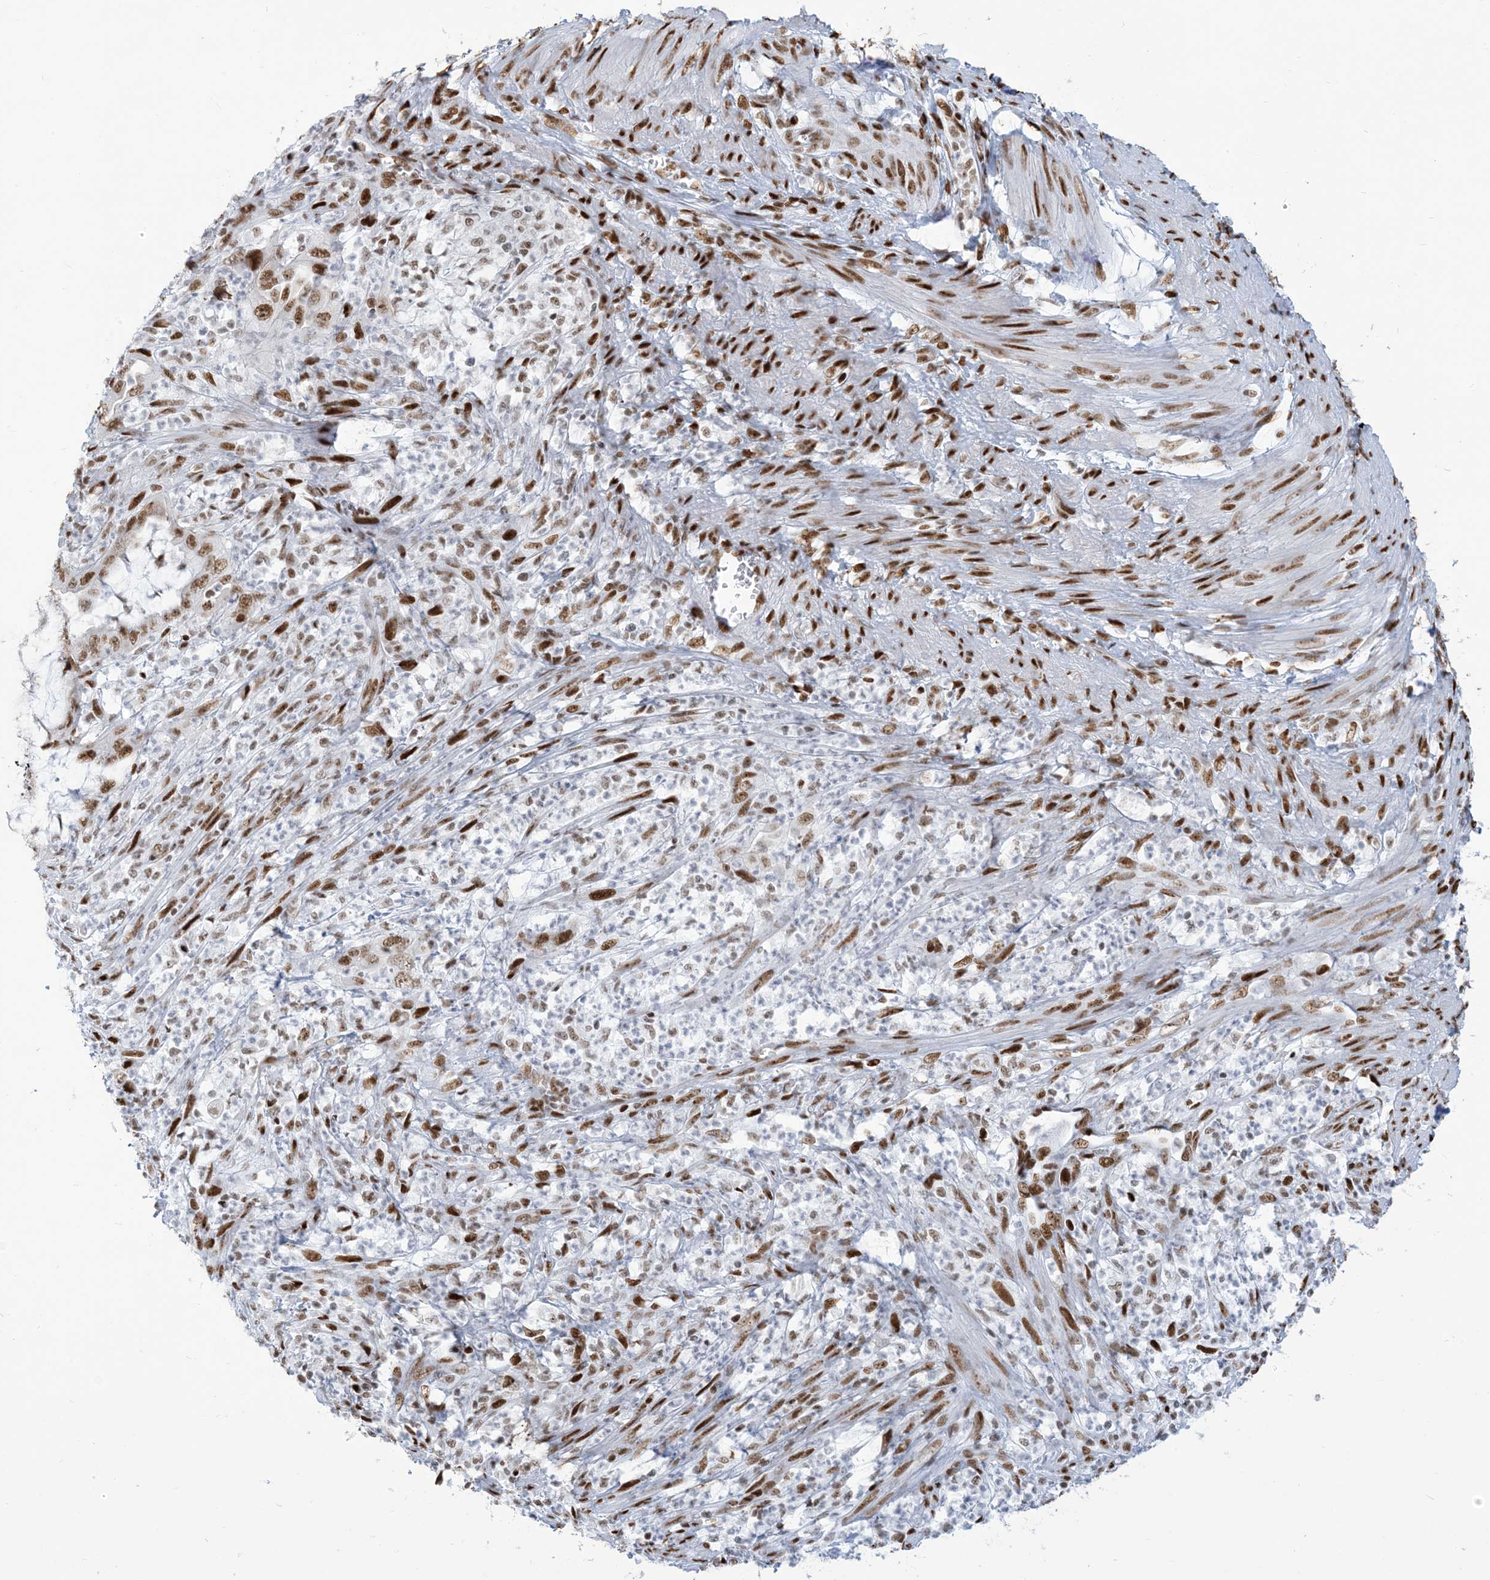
{"staining": {"intensity": "moderate", "quantity": ">75%", "location": "nuclear"}, "tissue": "endometrial cancer", "cell_type": "Tumor cells", "image_type": "cancer", "snomed": [{"axis": "morphology", "description": "Adenocarcinoma, NOS"}, {"axis": "topography", "description": "Endometrium"}], "caption": "The image displays staining of adenocarcinoma (endometrial), revealing moderate nuclear protein staining (brown color) within tumor cells. Using DAB (brown) and hematoxylin (blue) stains, captured at high magnification using brightfield microscopy.", "gene": "STAG1", "patient": {"sex": "female", "age": 51}}